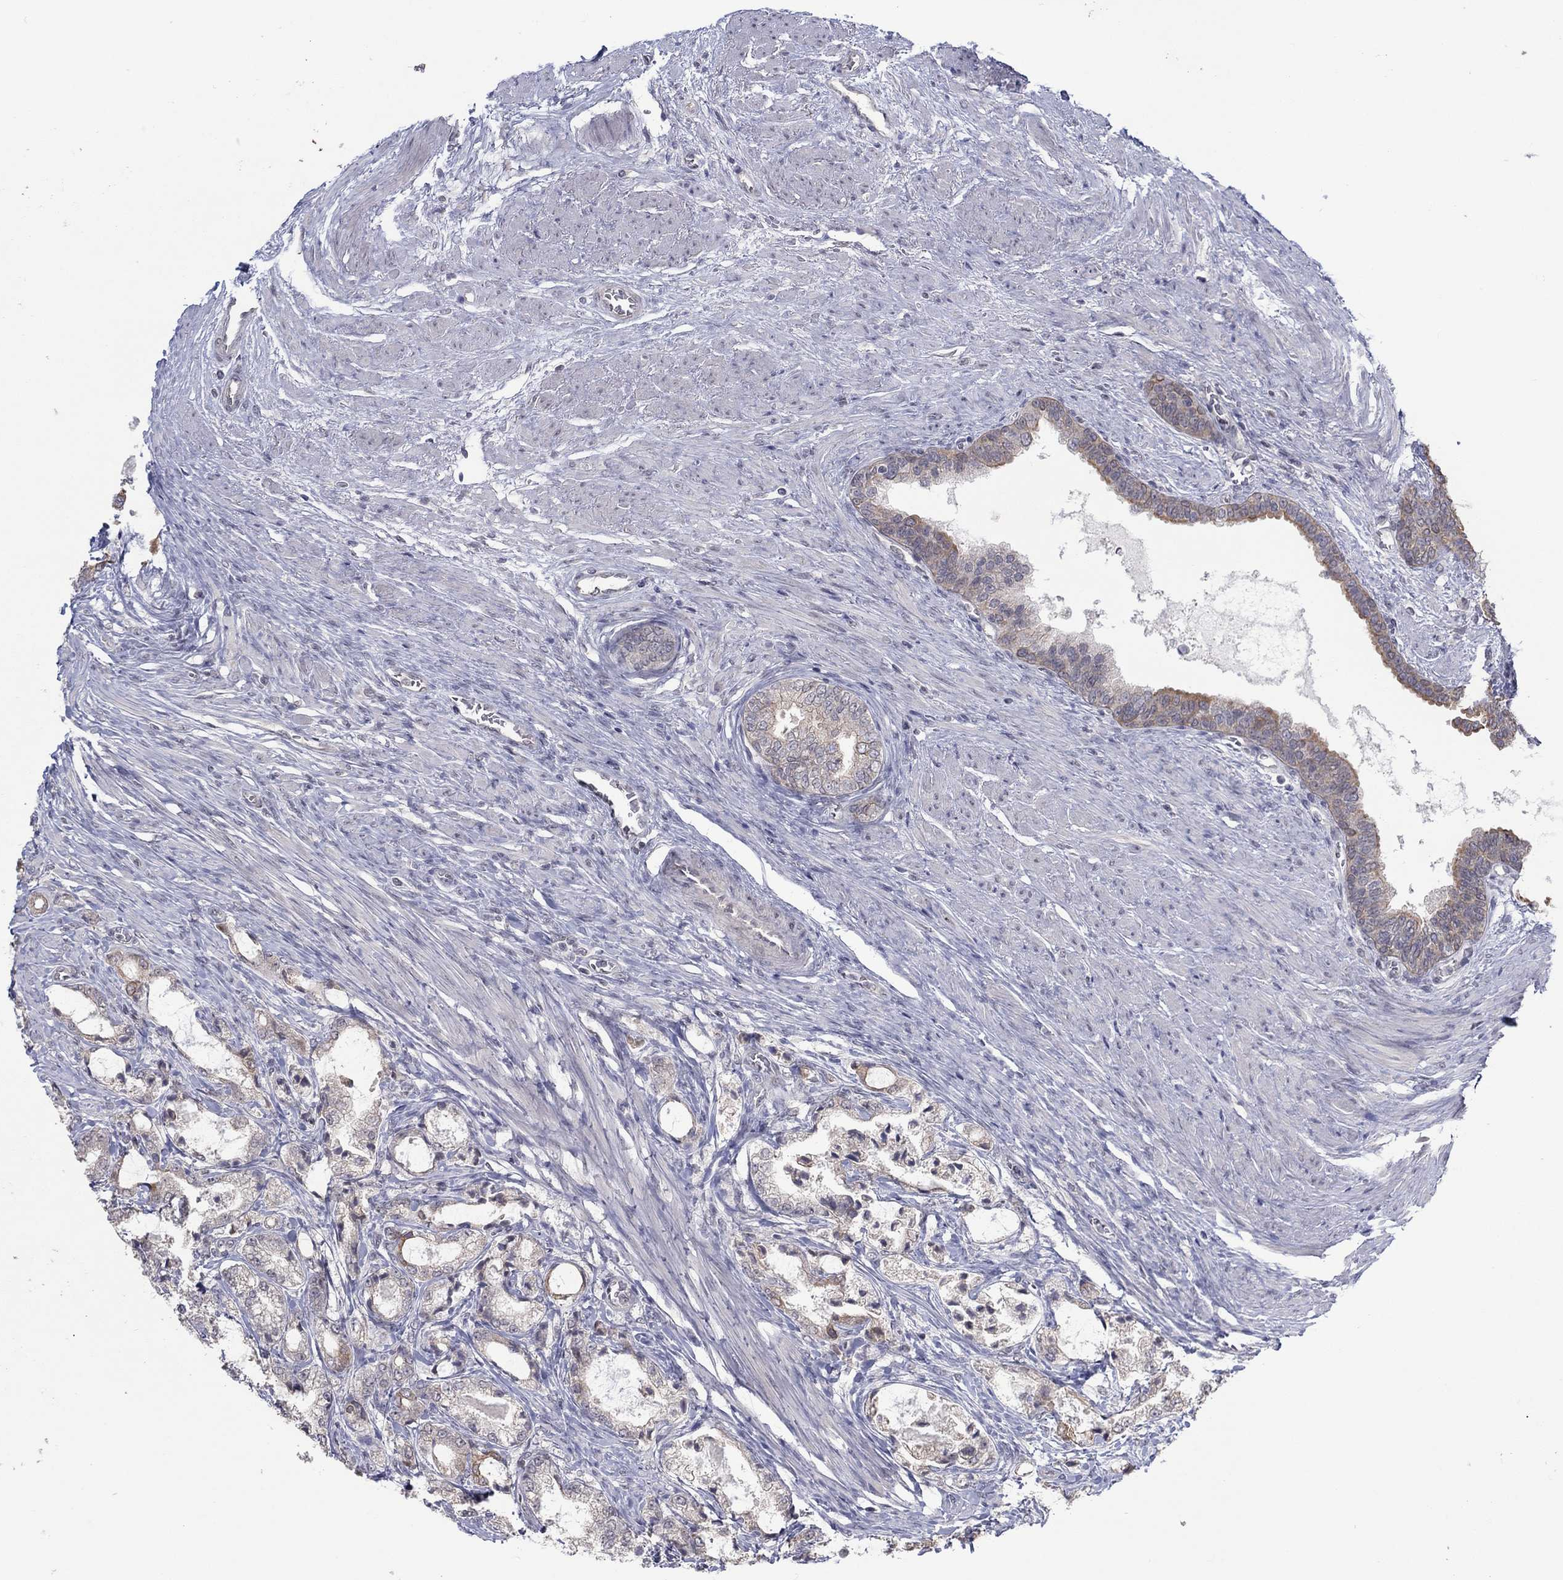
{"staining": {"intensity": "moderate", "quantity": "<25%", "location": "cytoplasmic/membranous"}, "tissue": "prostate cancer", "cell_type": "Tumor cells", "image_type": "cancer", "snomed": [{"axis": "morphology", "description": "Adenocarcinoma, NOS"}, {"axis": "topography", "description": "Prostate and seminal vesicle, NOS"}, {"axis": "topography", "description": "Prostate"}], "caption": "Protein analysis of prostate cancer tissue shows moderate cytoplasmic/membranous positivity in approximately <25% of tumor cells.", "gene": "SLC22A2", "patient": {"sex": "male", "age": 62}}